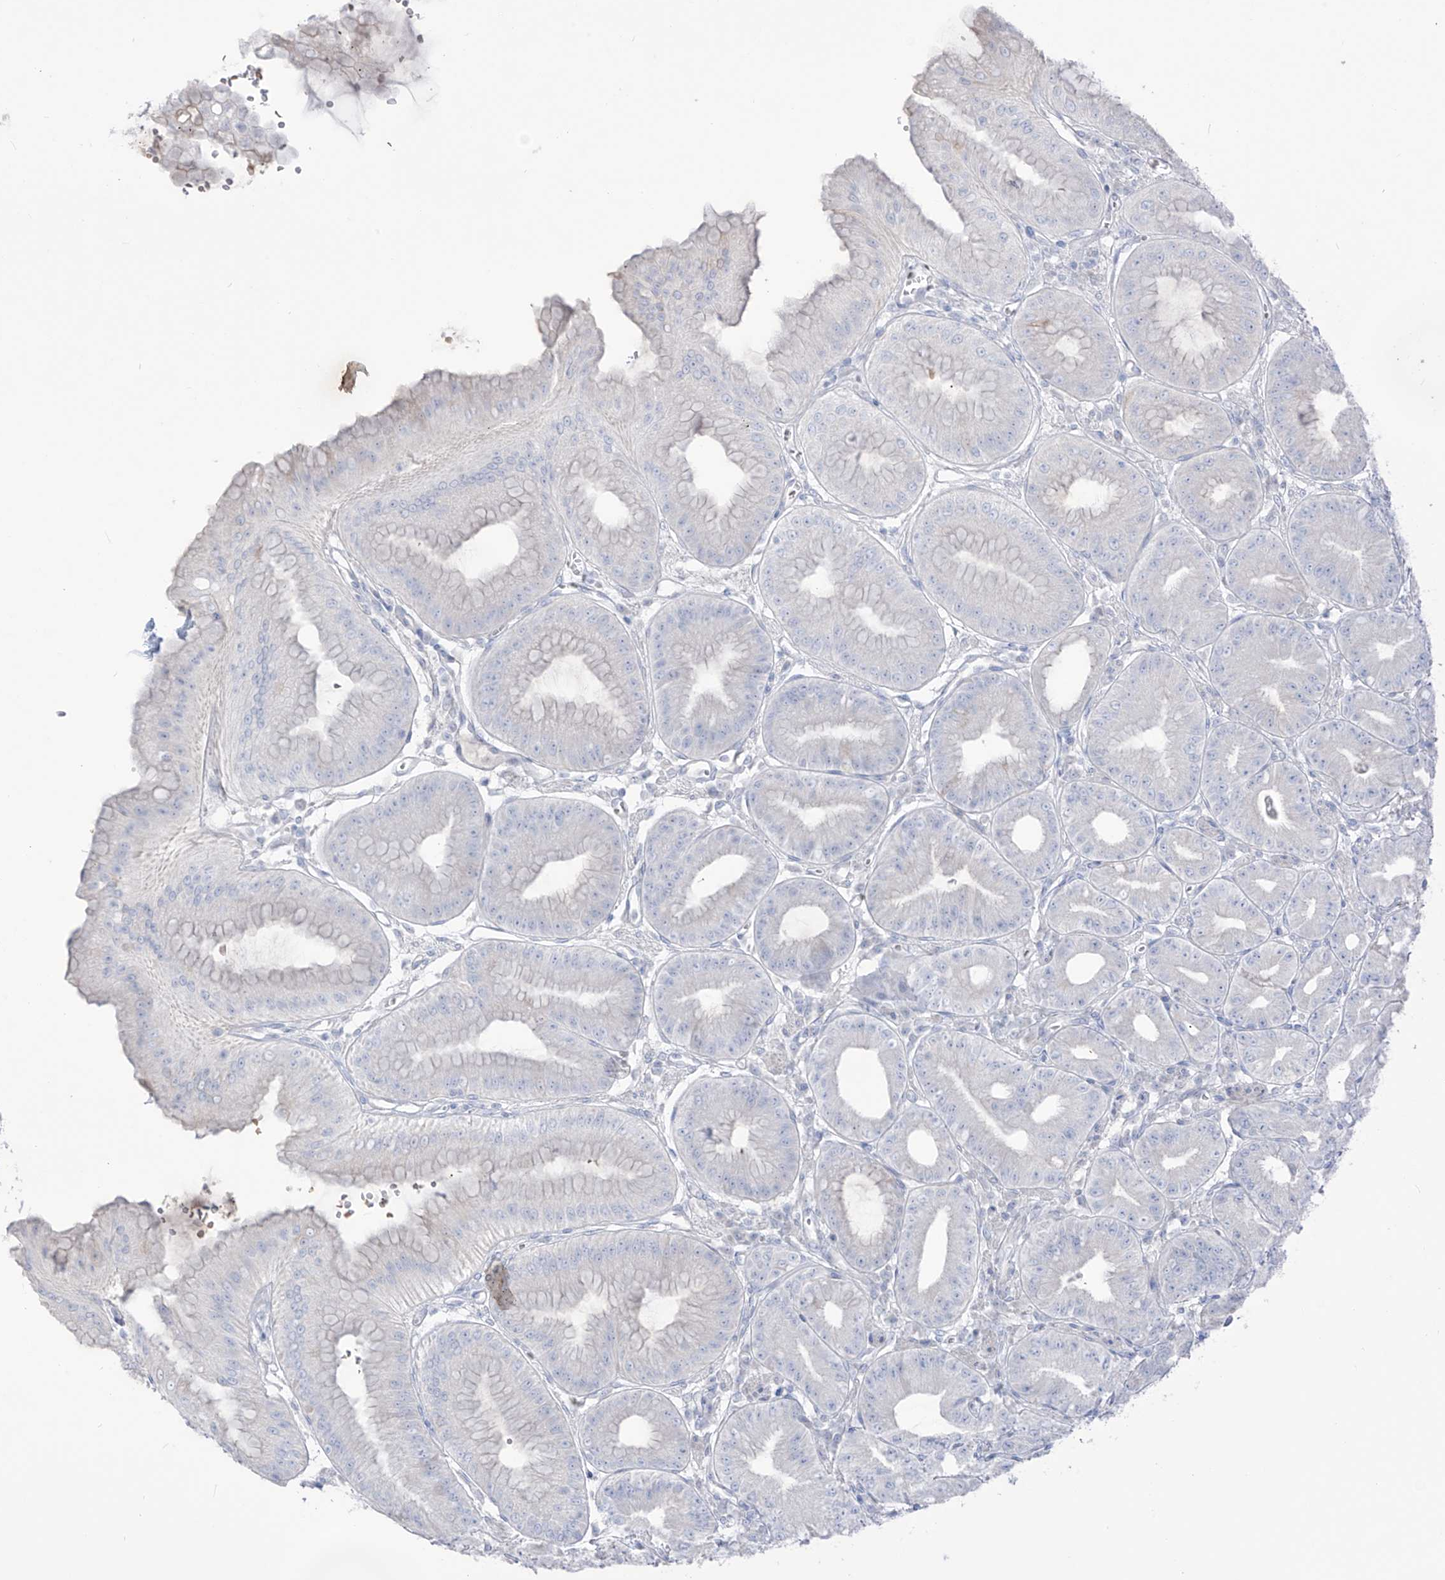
{"staining": {"intensity": "negative", "quantity": "none", "location": "none"}, "tissue": "stomach", "cell_type": "Glandular cells", "image_type": "normal", "snomed": [{"axis": "morphology", "description": "Normal tissue, NOS"}, {"axis": "topography", "description": "Stomach, lower"}], "caption": "Immunohistochemistry (IHC) histopathology image of unremarkable human stomach stained for a protein (brown), which reveals no staining in glandular cells. (Stains: DAB IHC with hematoxylin counter stain, Microscopy: brightfield microscopy at high magnification).", "gene": "ASPRV1", "patient": {"sex": "male", "age": 71}}